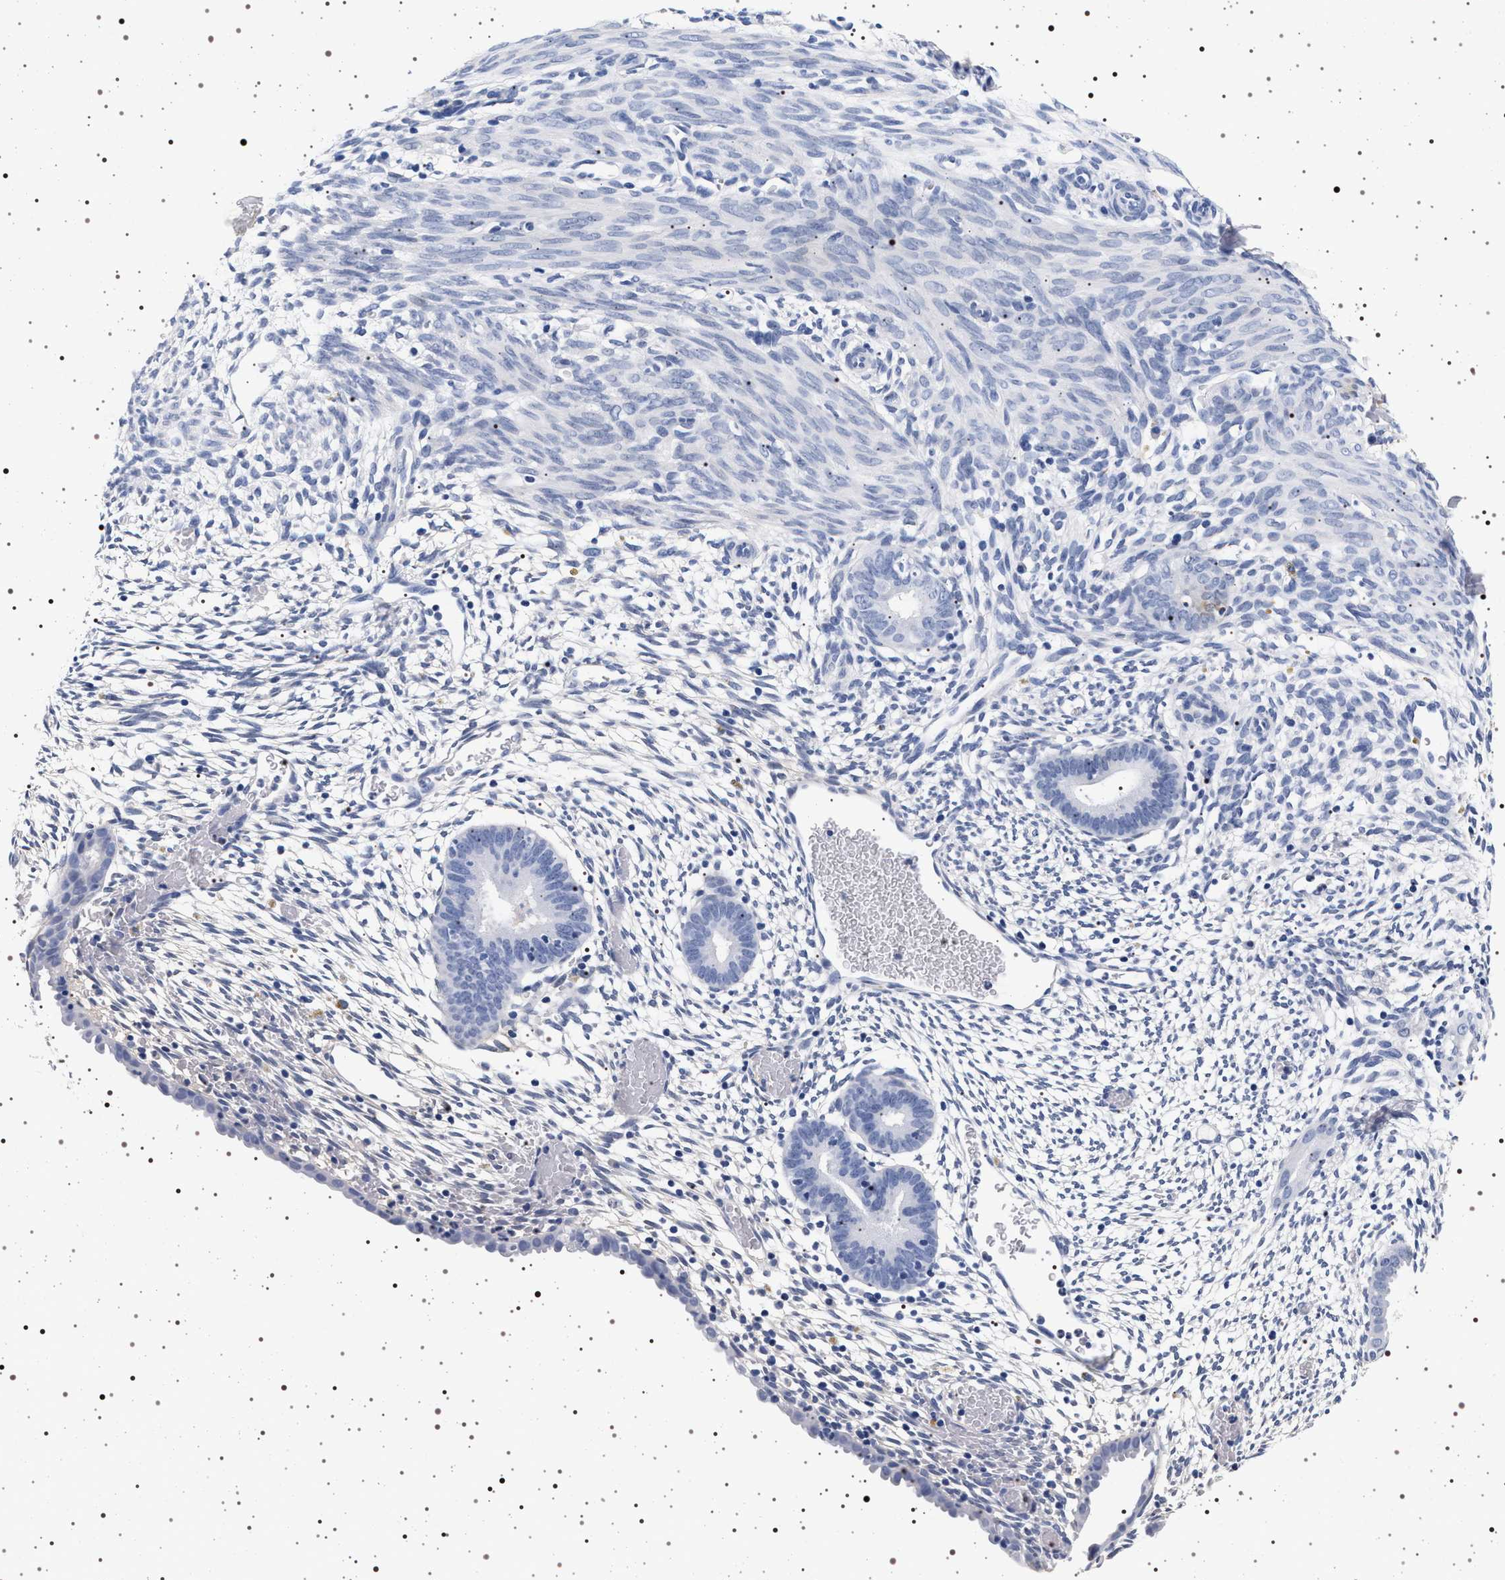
{"staining": {"intensity": "negative", "quantity": "none", "location": "none"}, "tissue": "endometrium", "cell_type": "Cells in endometrial stroma", "image_type": "normal", "snomed": [{"axis": "morphology", "description": "Normal tissue, NOS"}, {"axis": "morphology", "description": "Atrophy, NOS"}, {"axis": "topography", "description": "Uterus"}, {"axis": "topography", "description": "Endometrium"}], "caption": "The IHC micrograph has no significant staining in cells in endometrial stroma of endometrium.", "gene": "MAPK10", "patient": {"sex": "female", "age": 68}}